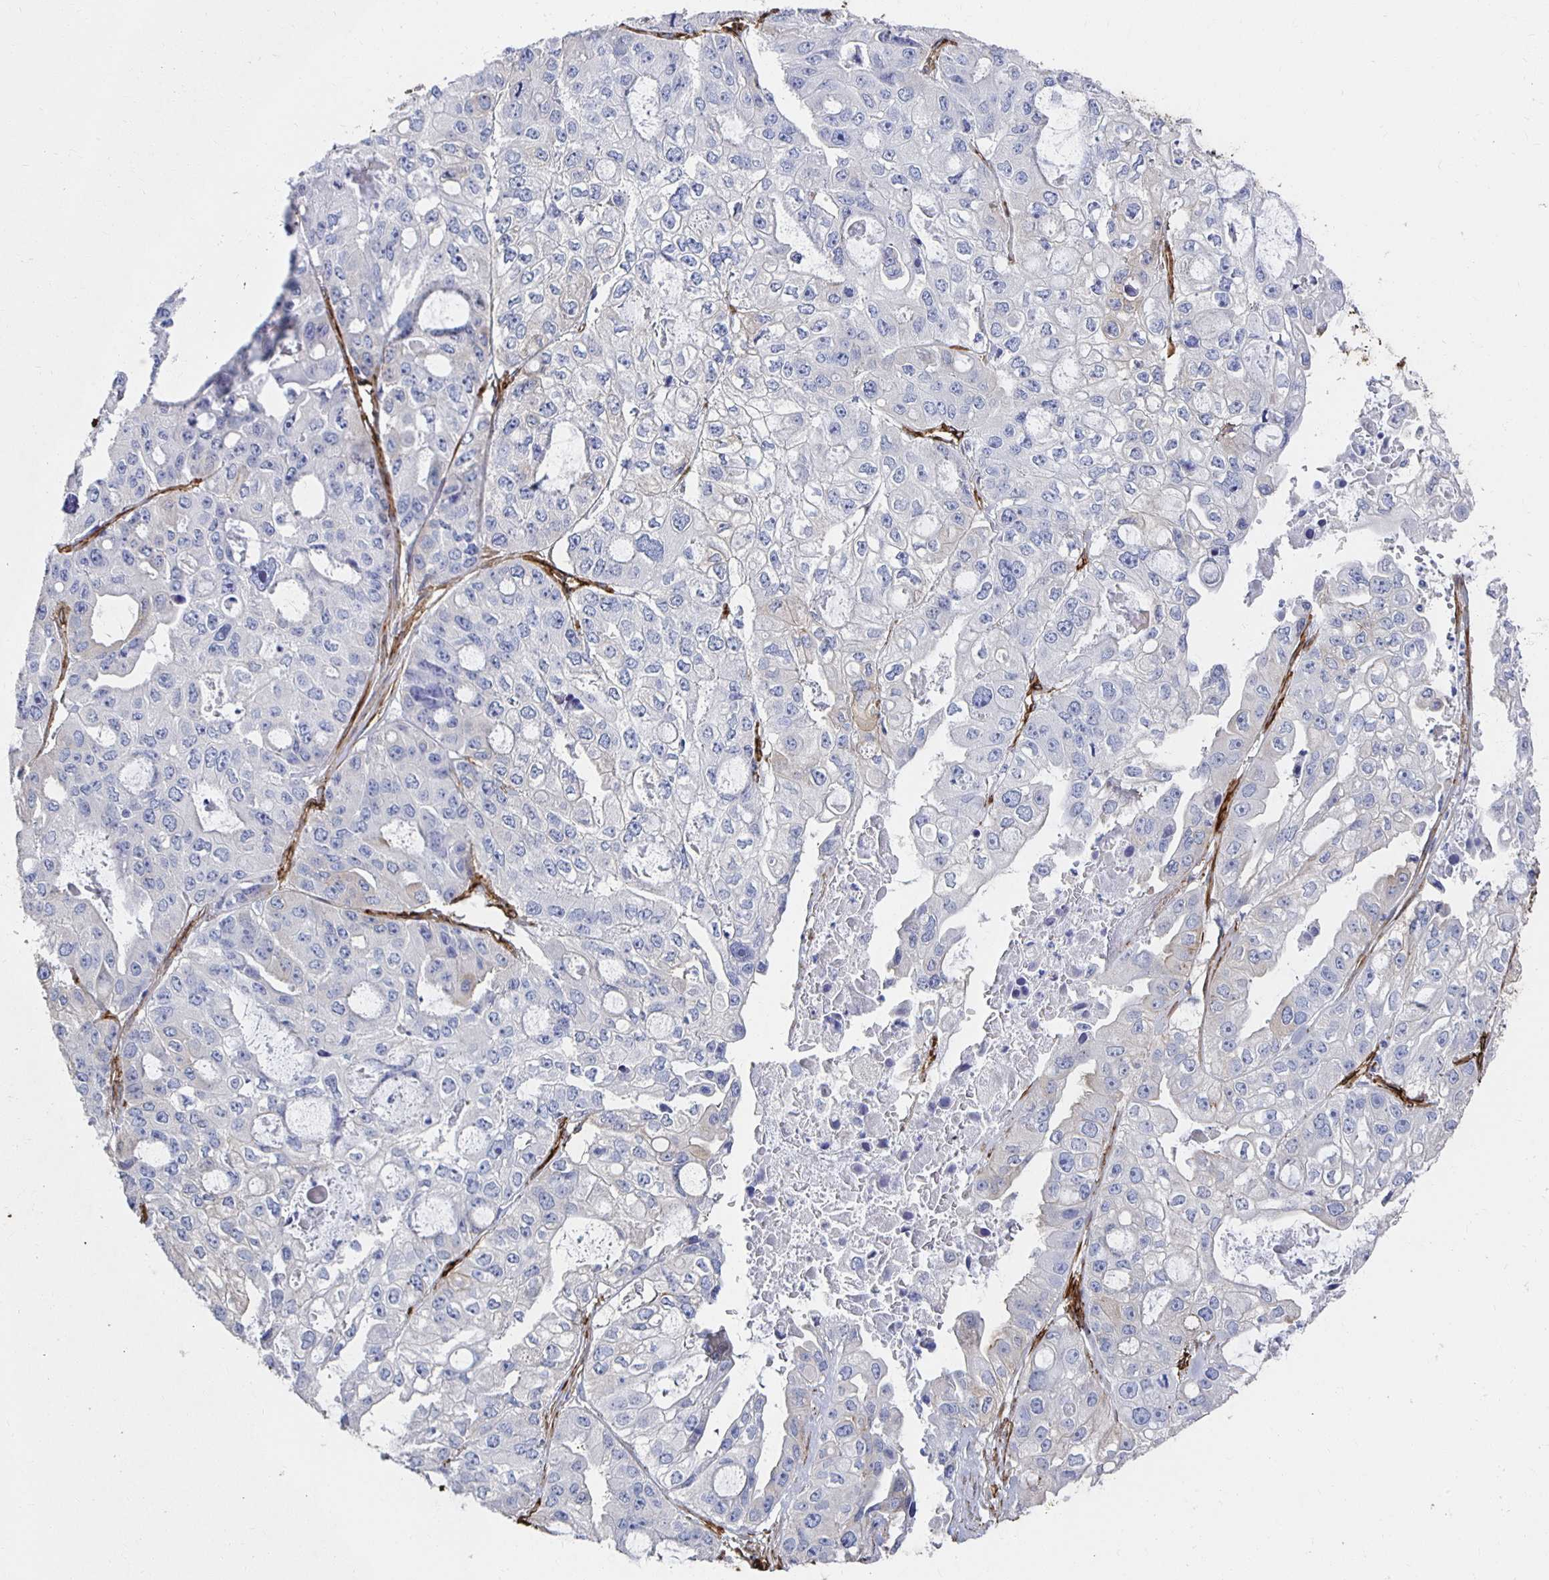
{"staining": {"intensity": "negative", "quantity": "none", "location": "none"}, "tissue": "ovarian cancer", "cell_type": "Tumor cells", "image_type": "cancer", "snomed": [{"axis": "morphology", "description": "Cystadenocarcinoma, serous, NOS"}, {"axis": "topography", "description": "Ovary"}], "caption": "Ovarian cancer was stained to show a protein in brown. There is no significant positivity in tumor cells. The staining was performed using DAB to visualize the protein expression in brown, while the nuclei were stained in blue with hematoxylin (Magnification: 20x).", "gene": "VIPR2", "patient": {"sex": "female", "age": 56}}